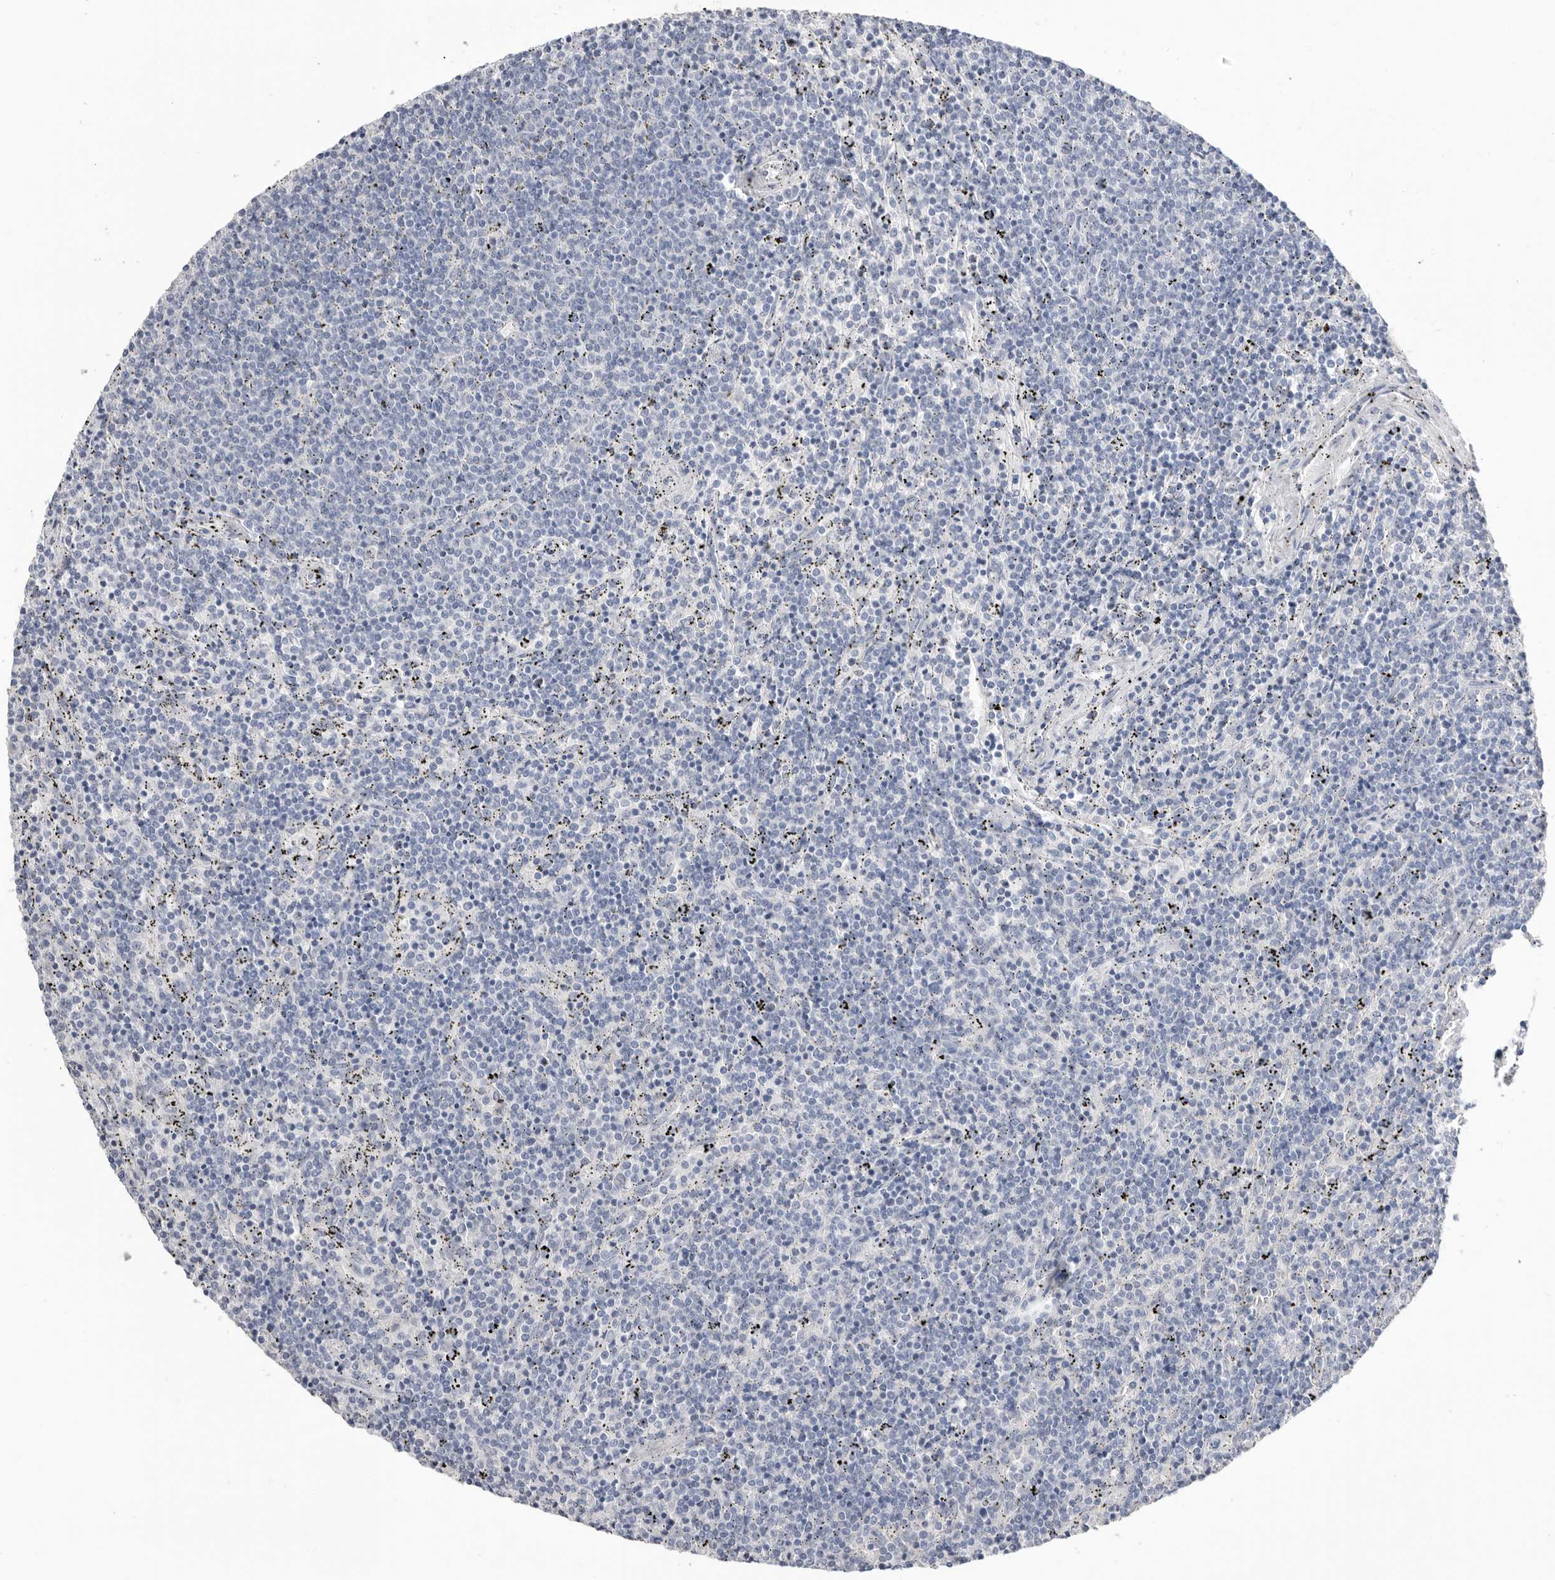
{"staining": {"intensity": "negative", "quantity": "none", "location": "none"}, "tissue": "lymphoma", "cell_type": "Tumor cells", "image_type": "cancer", "snomed": [{"axis": "morphology", "description": "Malignant lymphoma, non-Hodgkin's type, Low grade"}, {"axis": "topography", "description": "Spleen"}], "caption": "DAB (3,3'-diaminobenzidine) immunohistochemical staining of human lymphoma demonstrates no significant positivity in tumor cells.", "gene": "APOA2", "patient": {"sex": "female", "age": 50}}